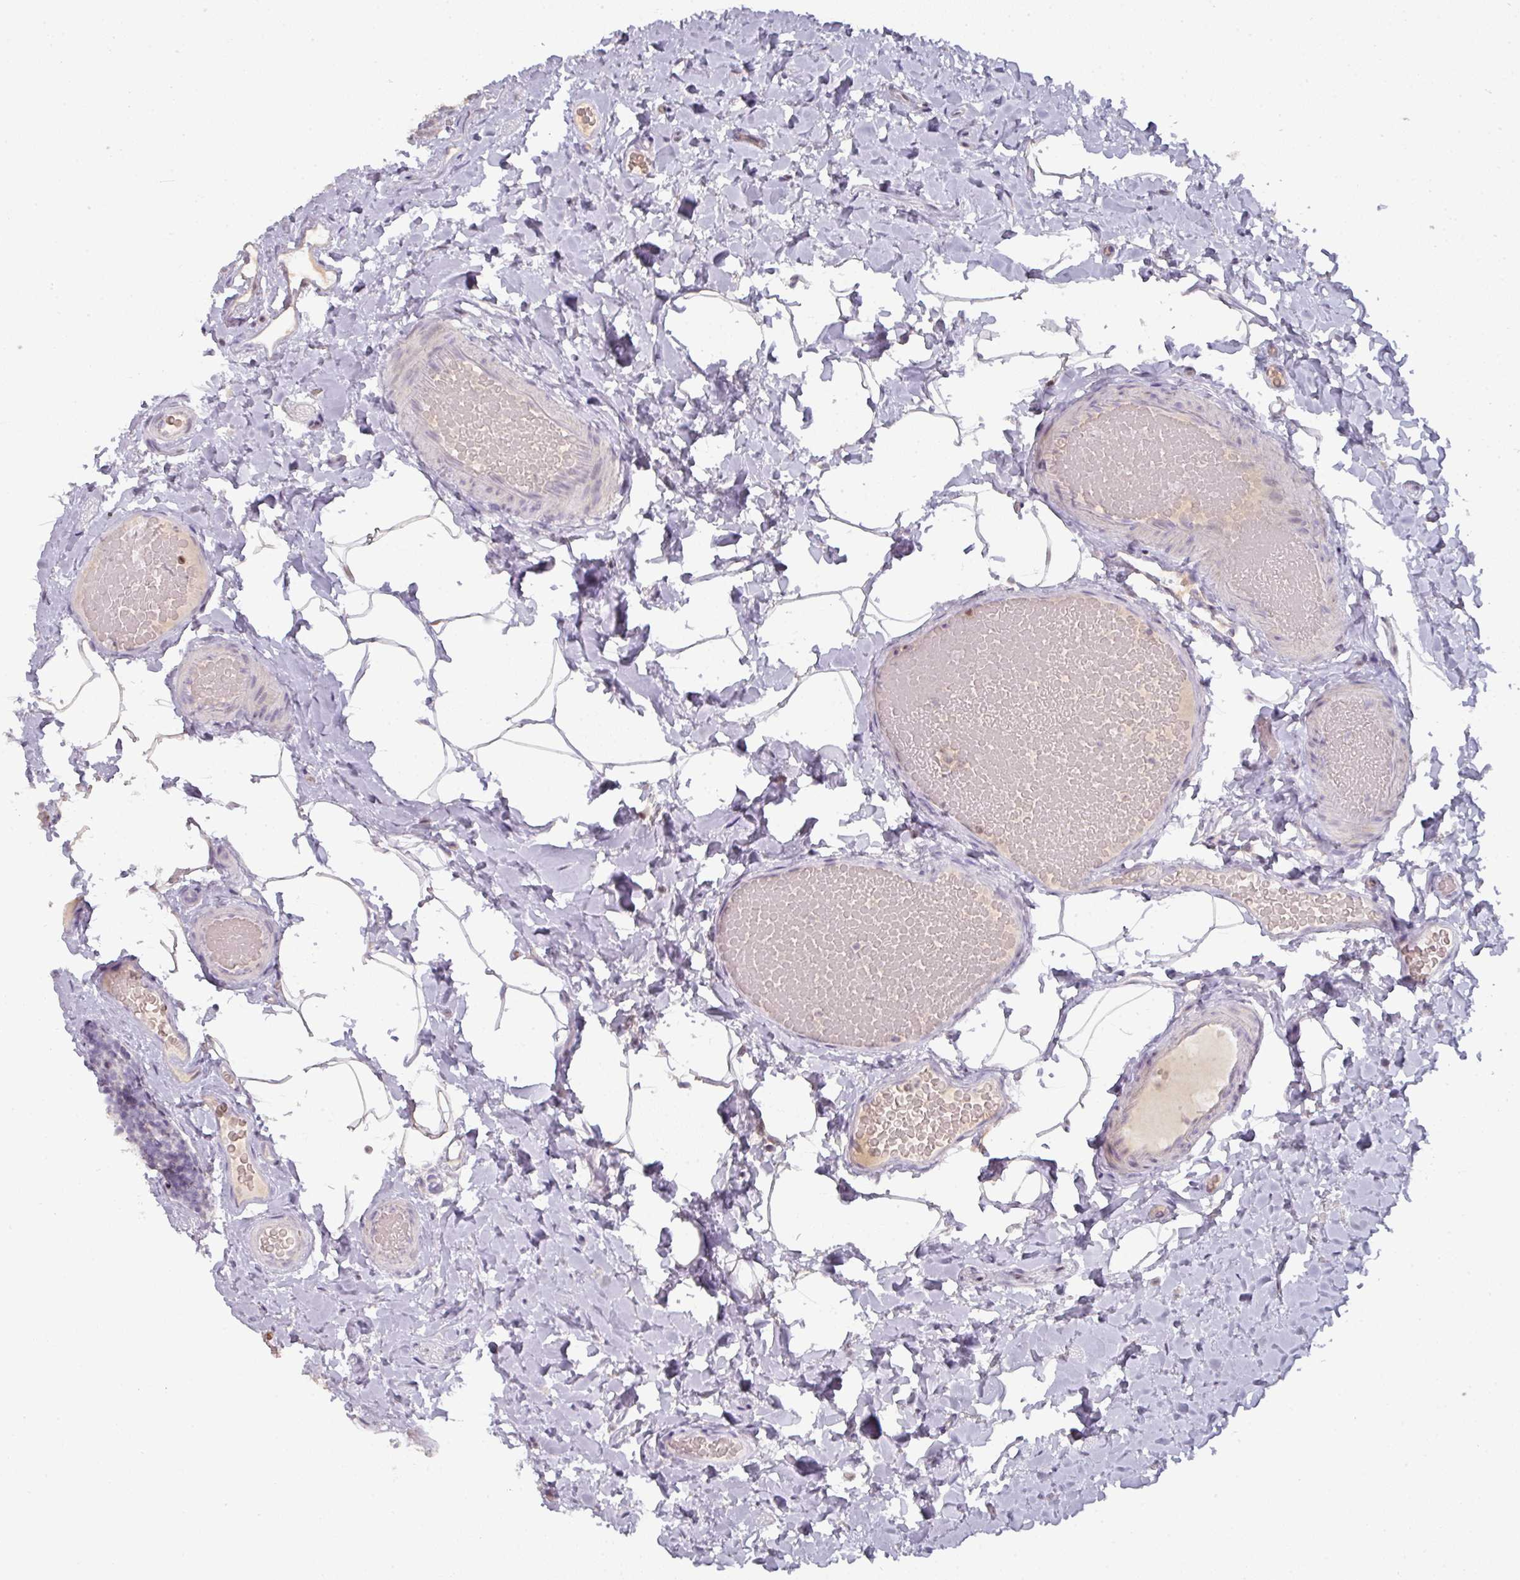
{"staining": {"intensity": "negative", "quantity": "none", "location": "none"}, "tissue": "colon", "cell_type": "Endothelial cells", "image_type": "normal", "snomed": [{"axis": "morphology", "description": "Normal tissue, NOS"}, {"axis": "topography", "description": "Colon"}], "caption": "Endothelial cells are negative for brown protein staining in normal colon. Brightfield microscopy of immunohistochemistry (IHC) stained with DAB (brown) and hematoxylin (blue), captured at high magnification.", "gene": "GTF2H3", "patient": {"sex": "male", "age": 46}}